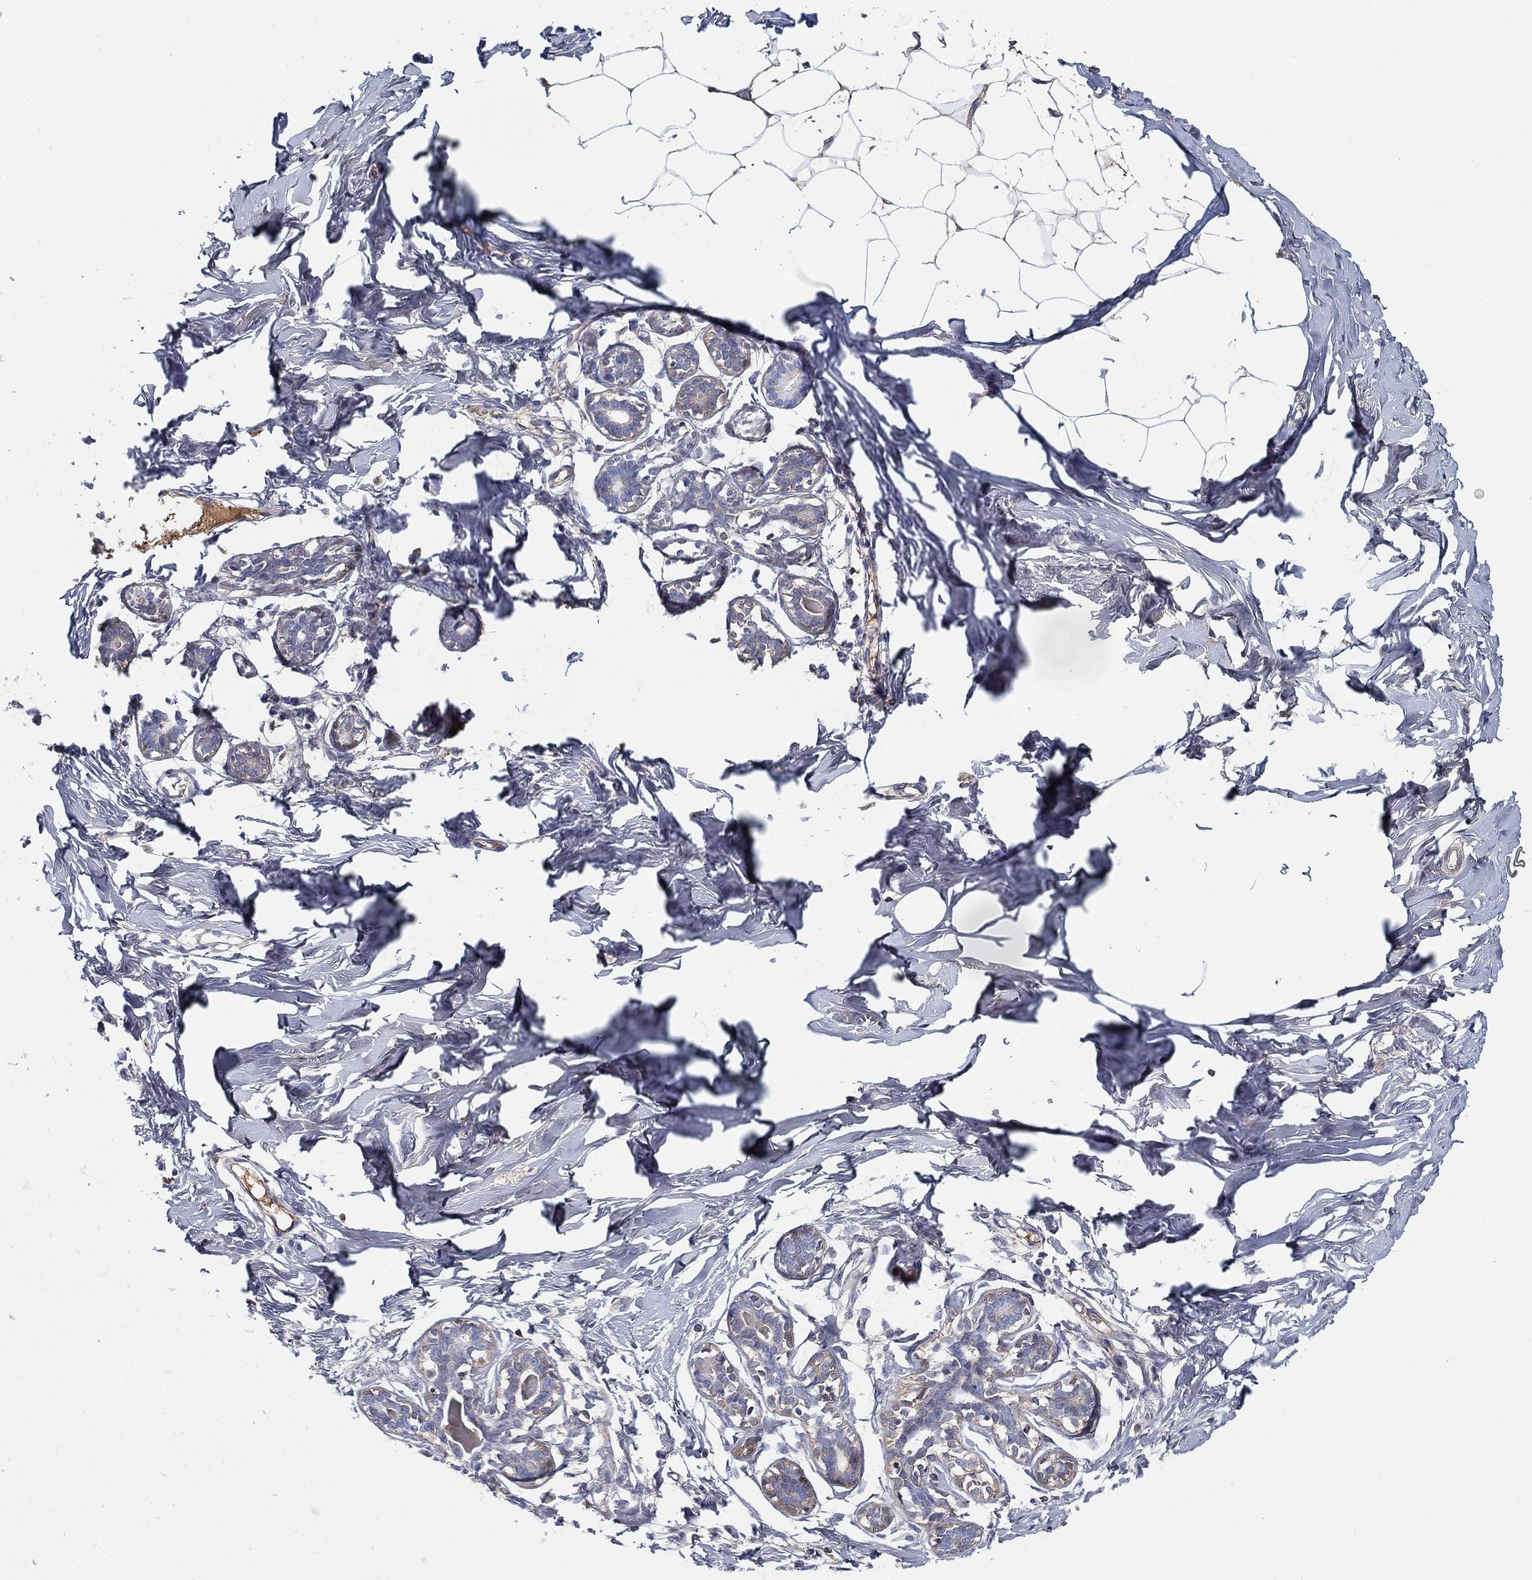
{"staining": {"intensity": "negative", "quantity": "none", "location": "none"}, "tissue": "breast", "cell_type": "Adipocytes", "image_type": "normal", "snomed": [{"axis": "morphology", "description": "Normal tissue, NOS"}, {"axis": "morphology", "description": "Lobular carcinoma, in situ"}, {"axis": "topography", "description": "Breast"}], "caption": "Adipocytes are negative for protein expression in benign human breast.", "gene": "IFNB1", "patient": {"sex": "female", "age": 35}}